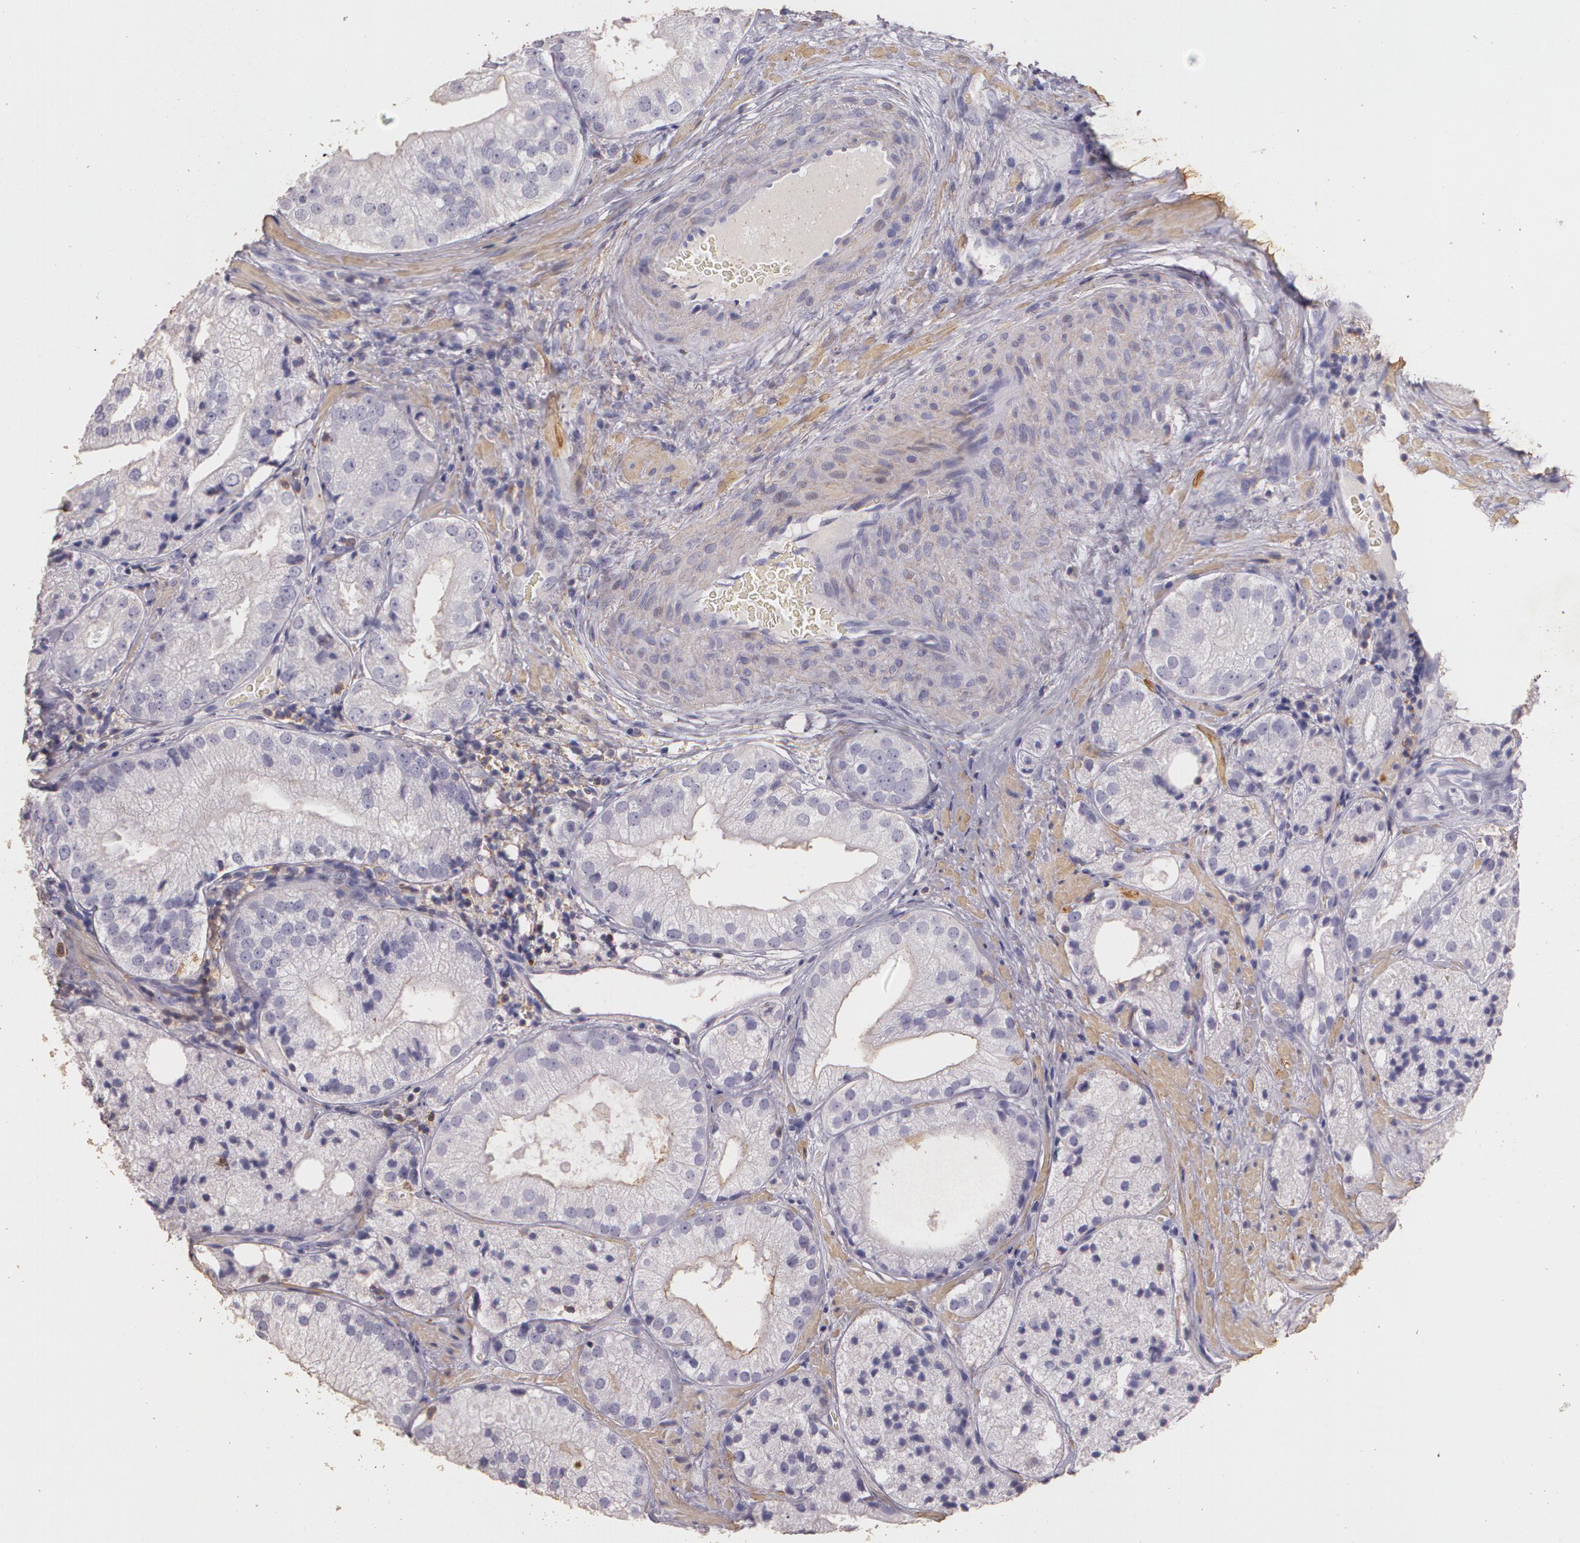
{"staining": {"intensity": "negative", "quantity": "none", "location": "none"}, "tissue": "prostate cancer", "cell_type": "Tumor cells", "image_type": "cancer", "snomed": [{"axis": "morphology", "description": "Adenocarcinoma, Low grade"}, {"axis": "topography", "description": "Prostate"}], "caption": "This is an IHC image of low-grade adenocarcinoma (prostate). There is no staining in tumor cells.", "gene": "TGFBR1", "patient": {"sex": "male", "age": 60}}